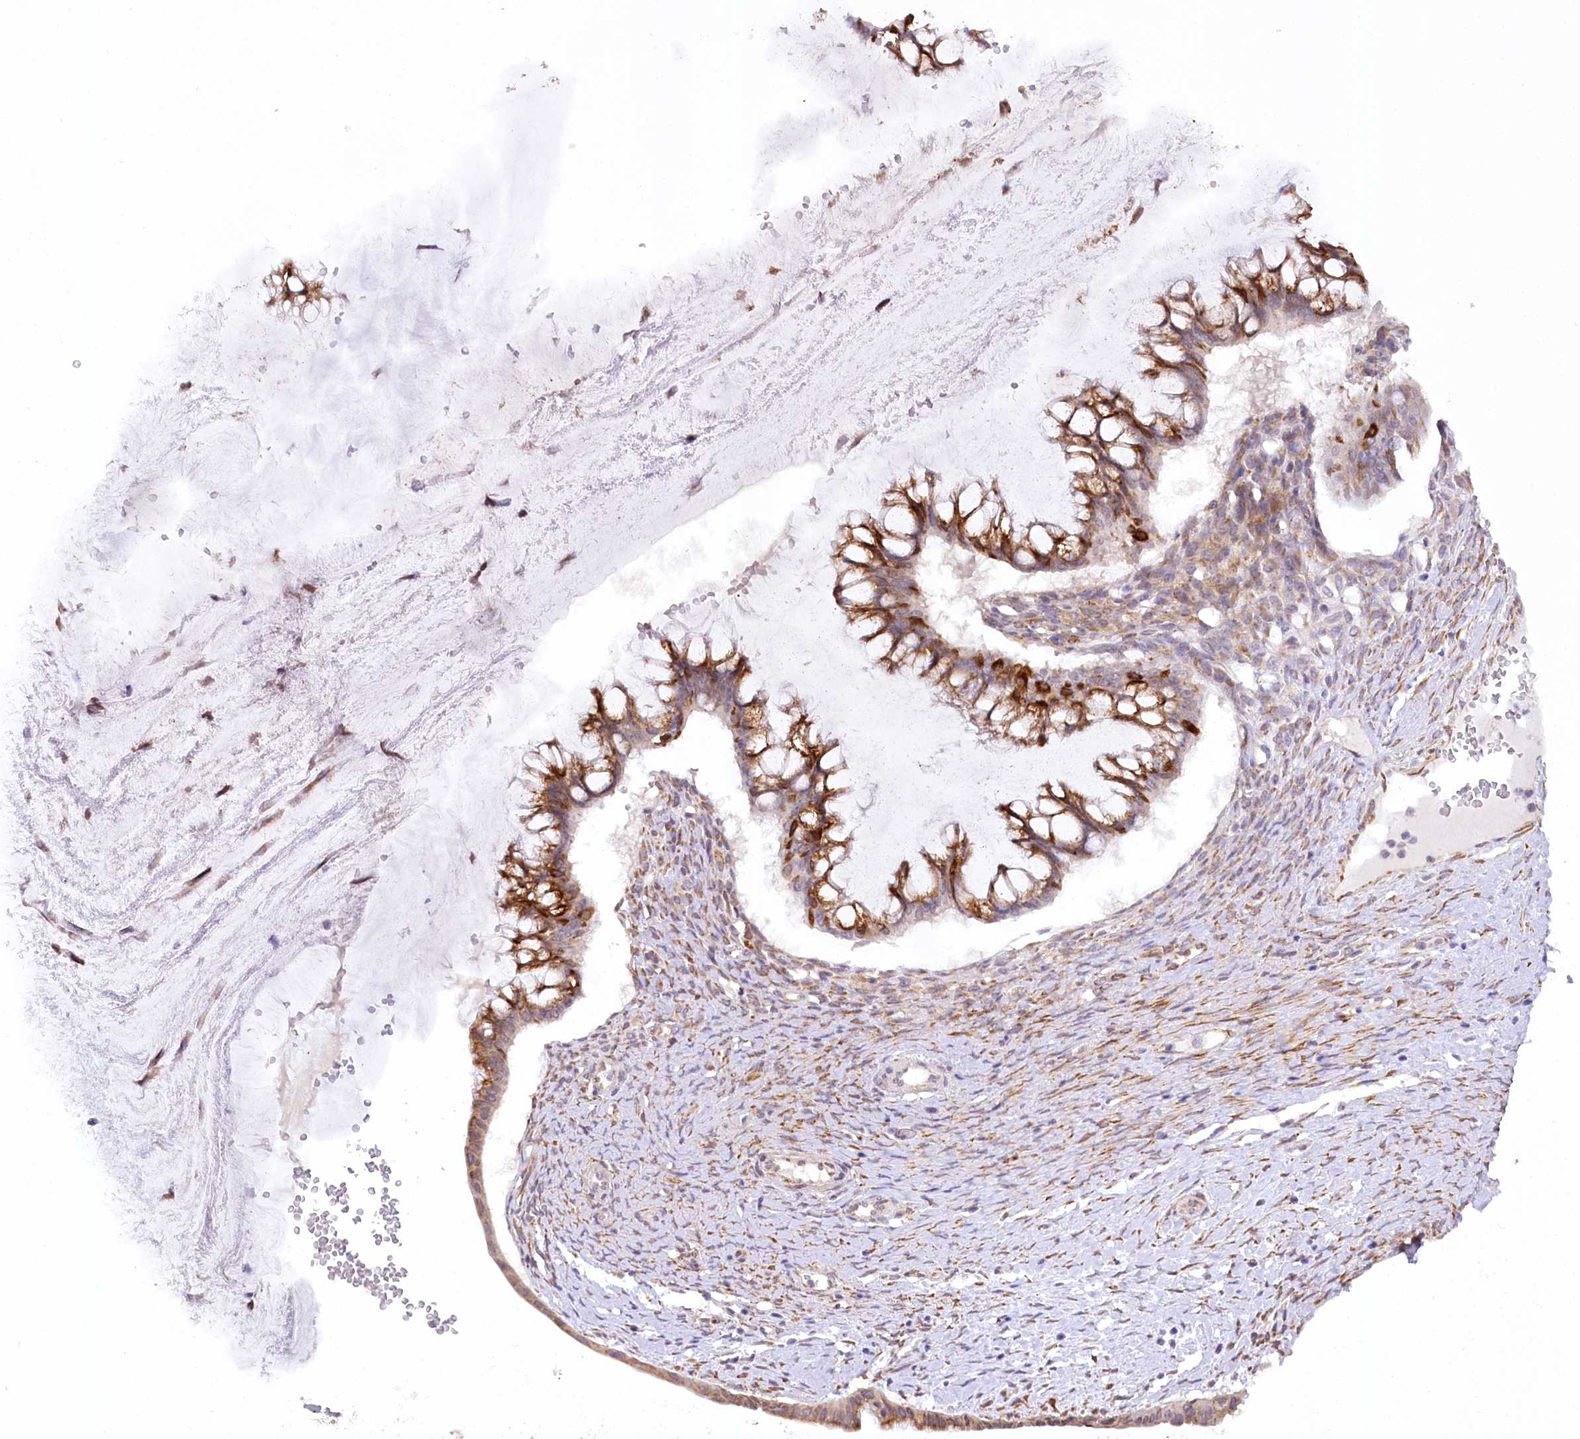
{"staining": {"intensity": "strong", "quantity": "25%-75%", "location": "cytoplasmic/membranous"}, "tissue": "ovarian cancer", "cell_type": "Tumor cells", "image_type": "cancer", "snomed": [{"axis": "morphology", "description": "Cystadenocarcinoma, mucinous, NOS"}, {"axis": "topography", "description": "Ovary"}], "caption": "Immunohistochemistry (DAB) staining of ovarian cancer exhibits strong cytoplasmic/membranous protein expression in about 25%-75% of tumor cells.", "gene": "NCKAP5", "patient": {"sex": "female", "age": 73}}